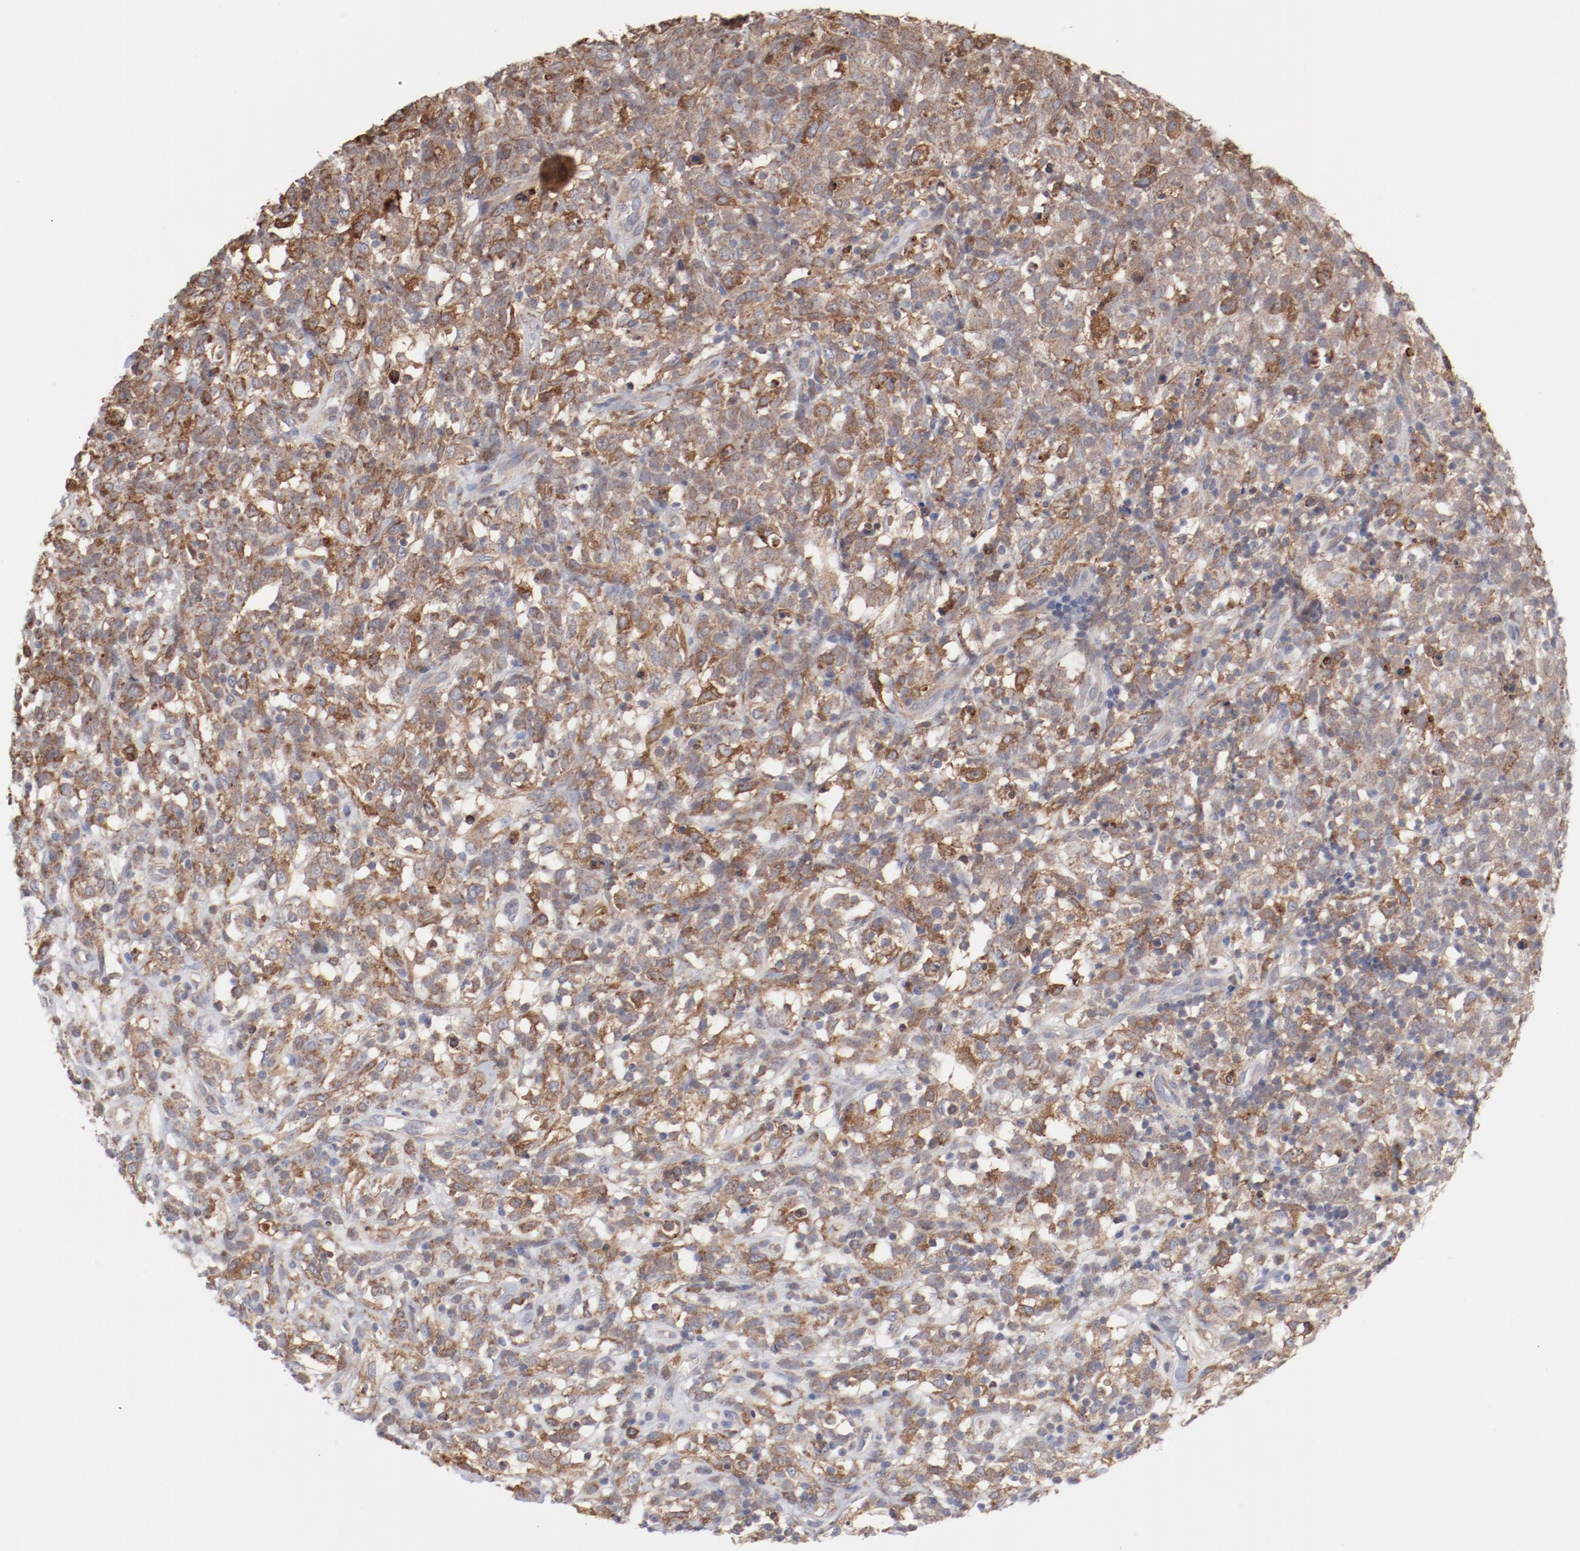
{"staining": {"intensity": "weak", "quantity": ">75%", "location": "cytoplasmic/membranous"}, "tissue": "lymphoma", "cell_type": "Tumor cells", "image_type": "cancer", "snomed": [{"axis": "morphology", "description": "Malignant lymphoma, non-Hodgkin's type, High grade"}, {"axis": "topography", "description": "Lymph node"}], "caption": "This photomicrograph shows IHC staining of human high-grade malignant lymphoma, non-Hodgkin's type, with low weak cytoplasmic/membranous positivity in about >75% of tumor cells.", "gene": "PPFIBP2", "patient": {"sex": "female", "age": 73}}